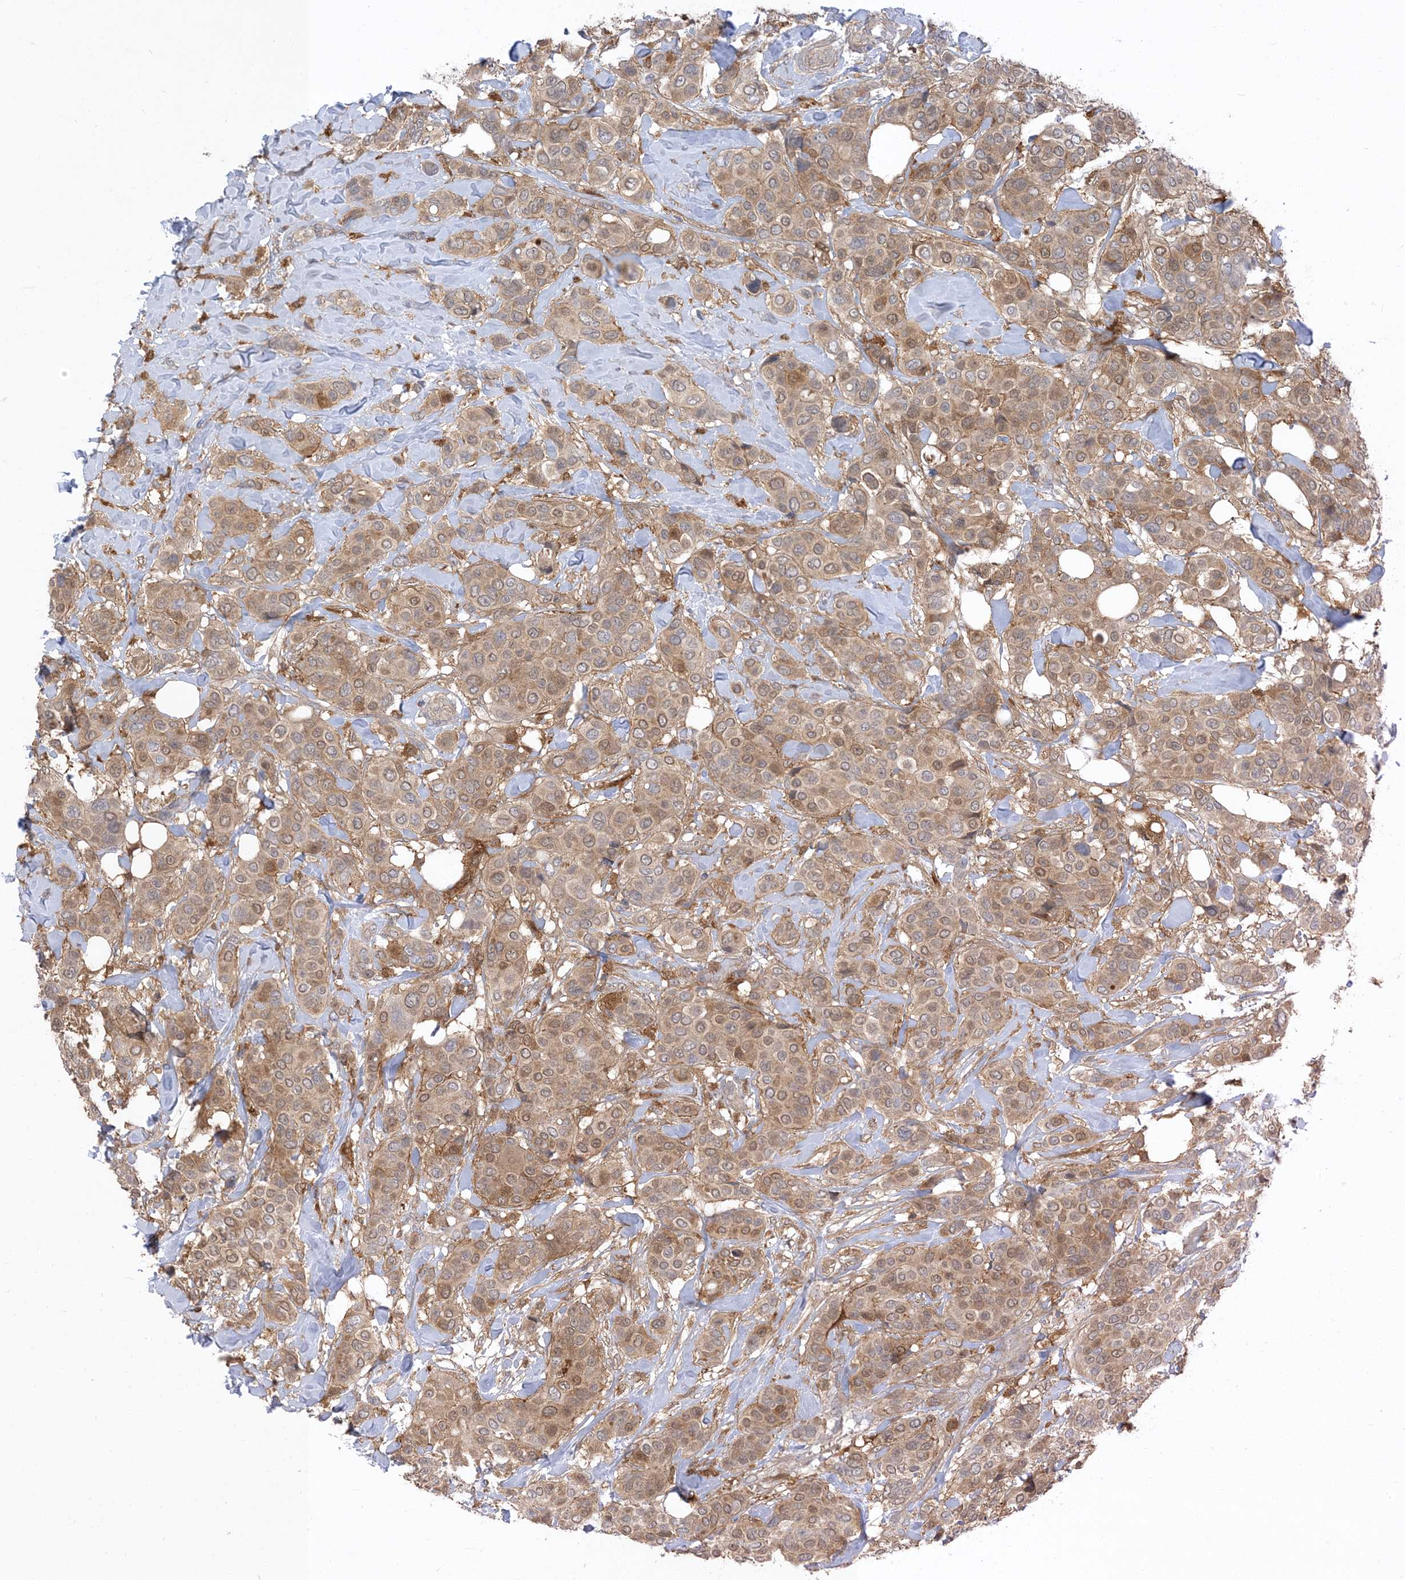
{"staining": {"intensity": "weak", "quantity": ">75%", "location": "cytoplasmic/membranous,nuclear"}, "tissue": "breast cancer", "cell_type": "Tumor cells", "image_type": "cancer", "snomed": [{"axis": "morphology", "description": "Lobular carcinoma"}, {"axis": "topography", "description": "Breast"}], "caption": "Immunohistochemical staining of breast lobular carcinoma demonstrates low levels of weak cytoplasmic/membranous and nuclear protein staining in approximately >75% of tumor cells.", "gene": "NAGK", "patient": {"sex": "female", "age": 51}}